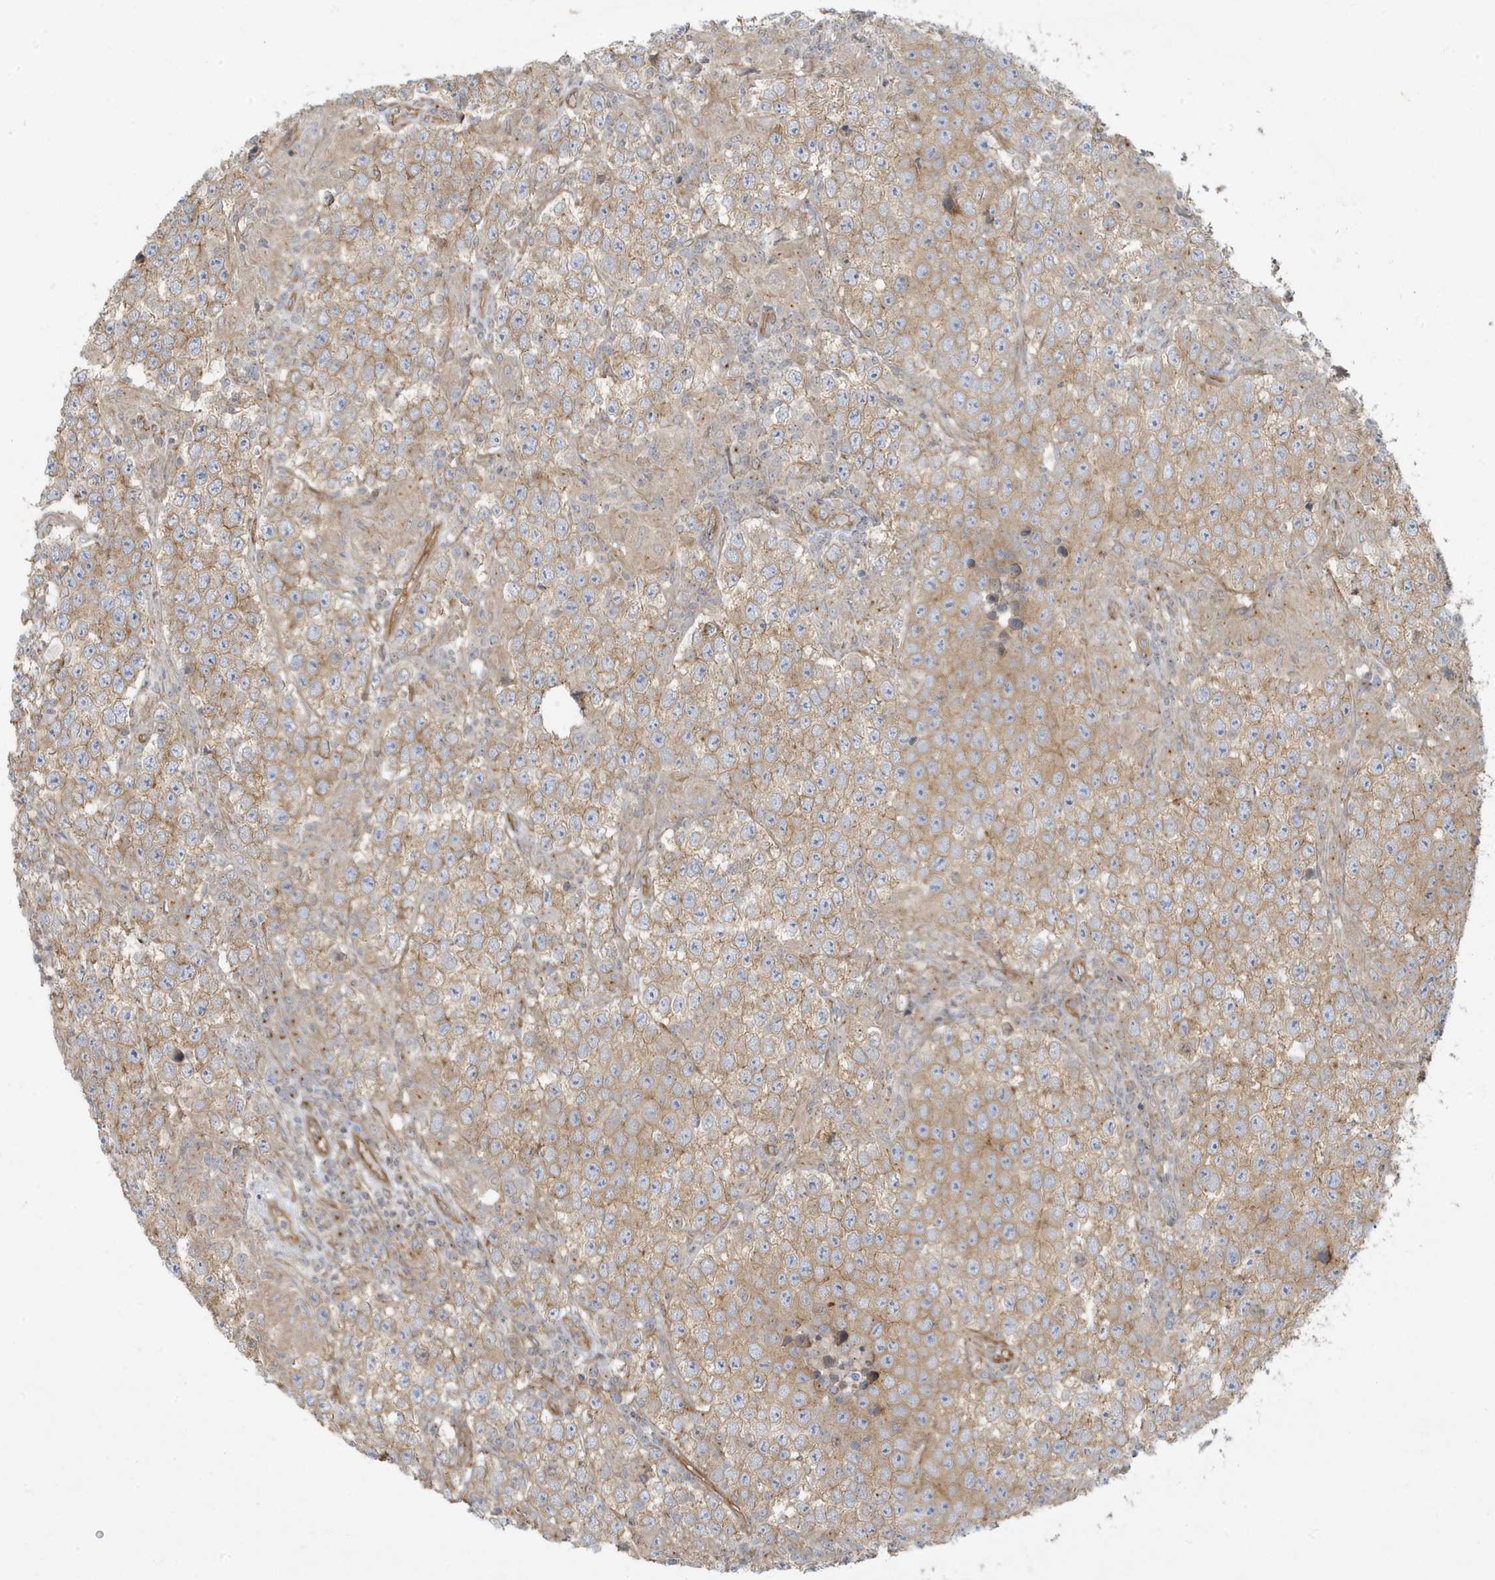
{"staining": {"intensity": "moderate", "quantity": ">75%", "location": "cytoplasmic/membranous"}, "tissue": "testis cancer", "cell_type": "Tumor cells", "image_type": "cancer", "snomed": [{"axis": "morphology", "description": "Normal tissue, NOS"}, {"axis": "morphology", "description": "Urothelial carcinoma, High grade"}, {"axis": "morphology", "description": "Seminoma, NOS"}, {"axis": "morphology", "description": "Carcinoma, Embryonal, NOS"}, {"axis": "topography", "description": "Urinary bladder"}, {"axis": "topography", "description": "Testis"}], "caption": "About >75% of tumor cells in human testis embryonal carcinoma show moderate cytoplasmic/membranous protein expression as visualized by brown immunohistochemical staining.", "gene": "ATP23", "patient": {"sex": "male", "age": 41}}